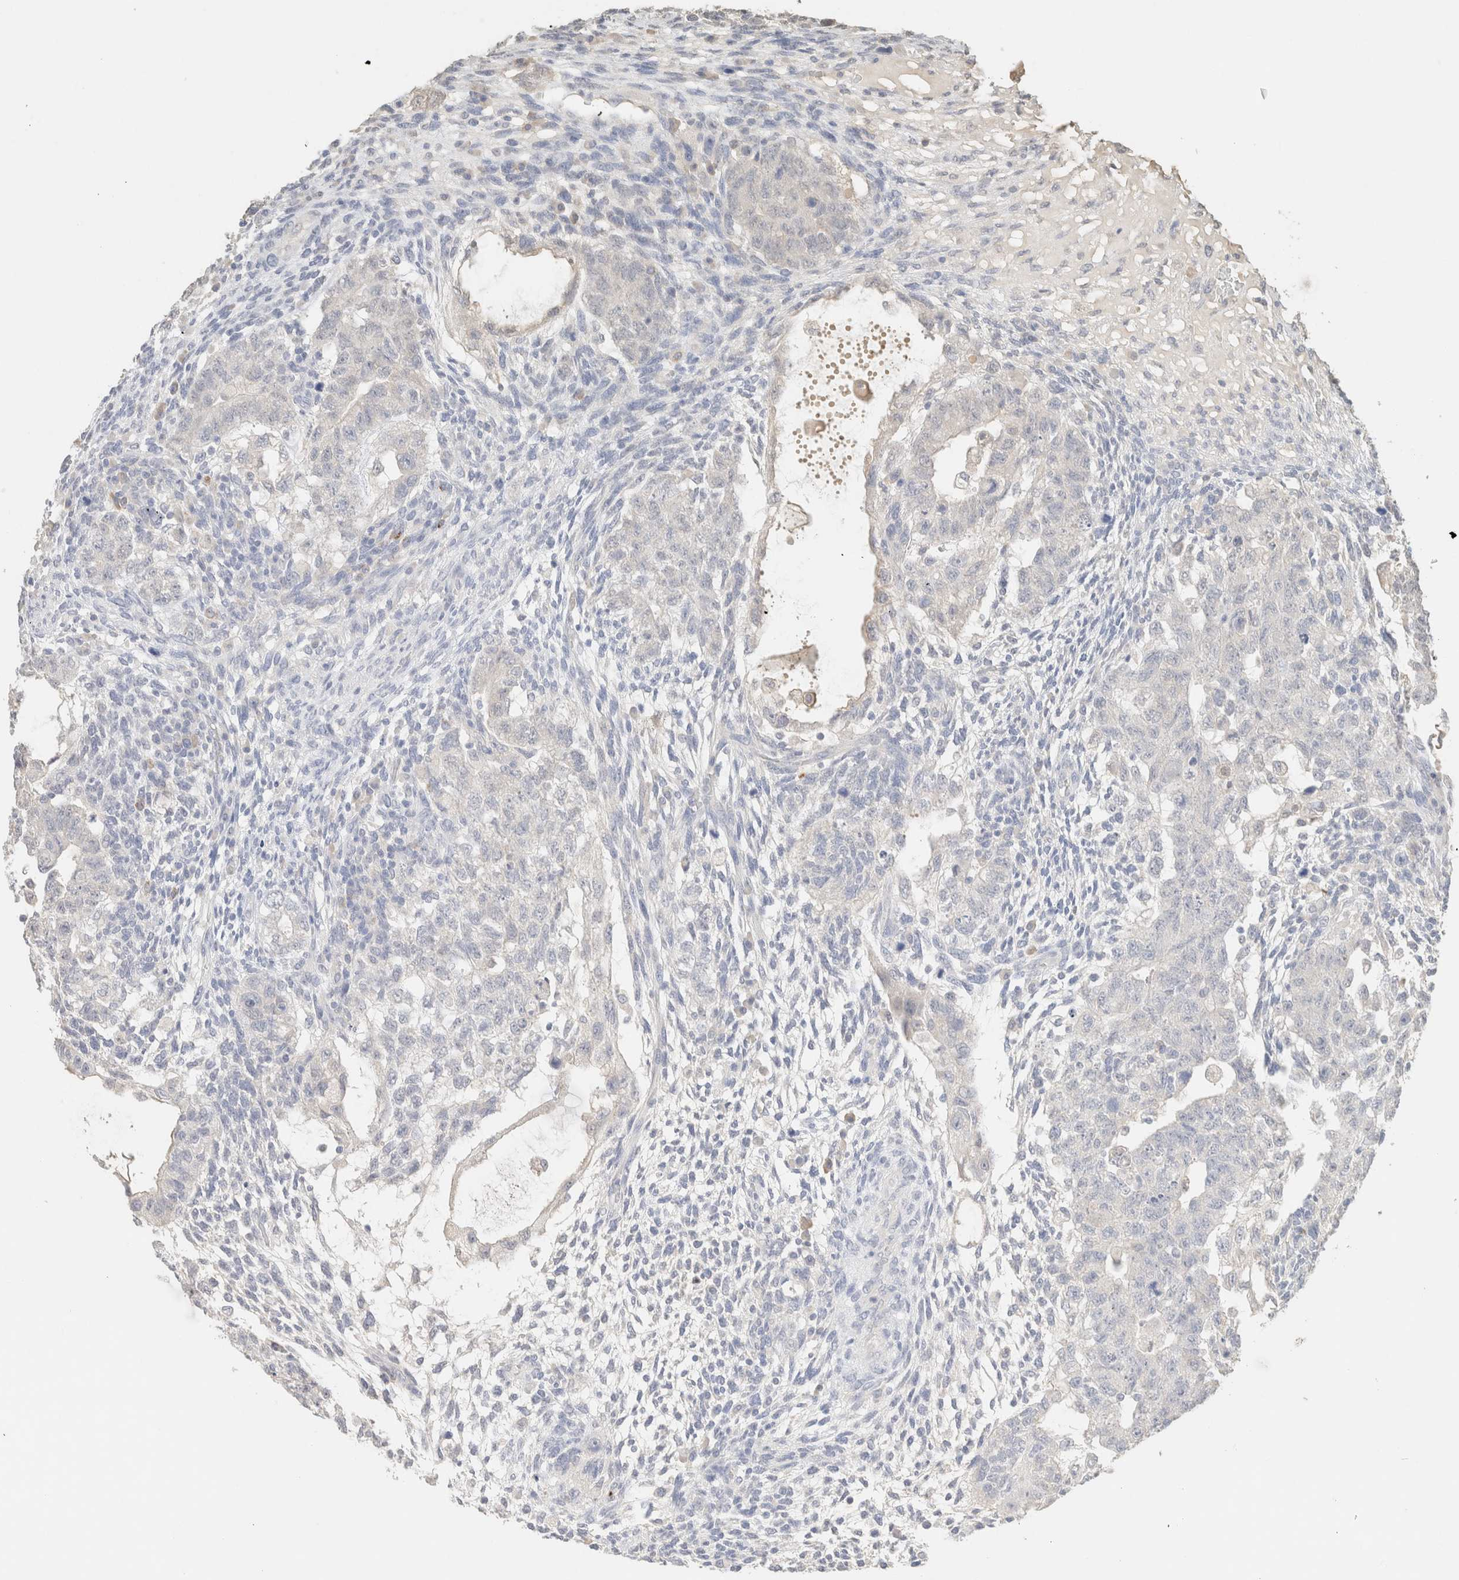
{"staining": {"intensity": "negative", "quantity": "none", "location": "none"}, "tissue": "testis cancer", "cell_type": "Tumor cells", "image_type": "cancer", "snomed": [{"axis": "morphology", "description": "Normal tissue, NOS"}, {"axis": "morphology", "description": "Carcinoma, Embryonal, NOS"}, {"axis": "topography", "description": "Testis"}], "caption": "Testis cancer was stained to show a protein in brown. There is no significant expression in tumor cells.", "gene": "CPA1", "patient": {"sex": "male", "age": 36}}